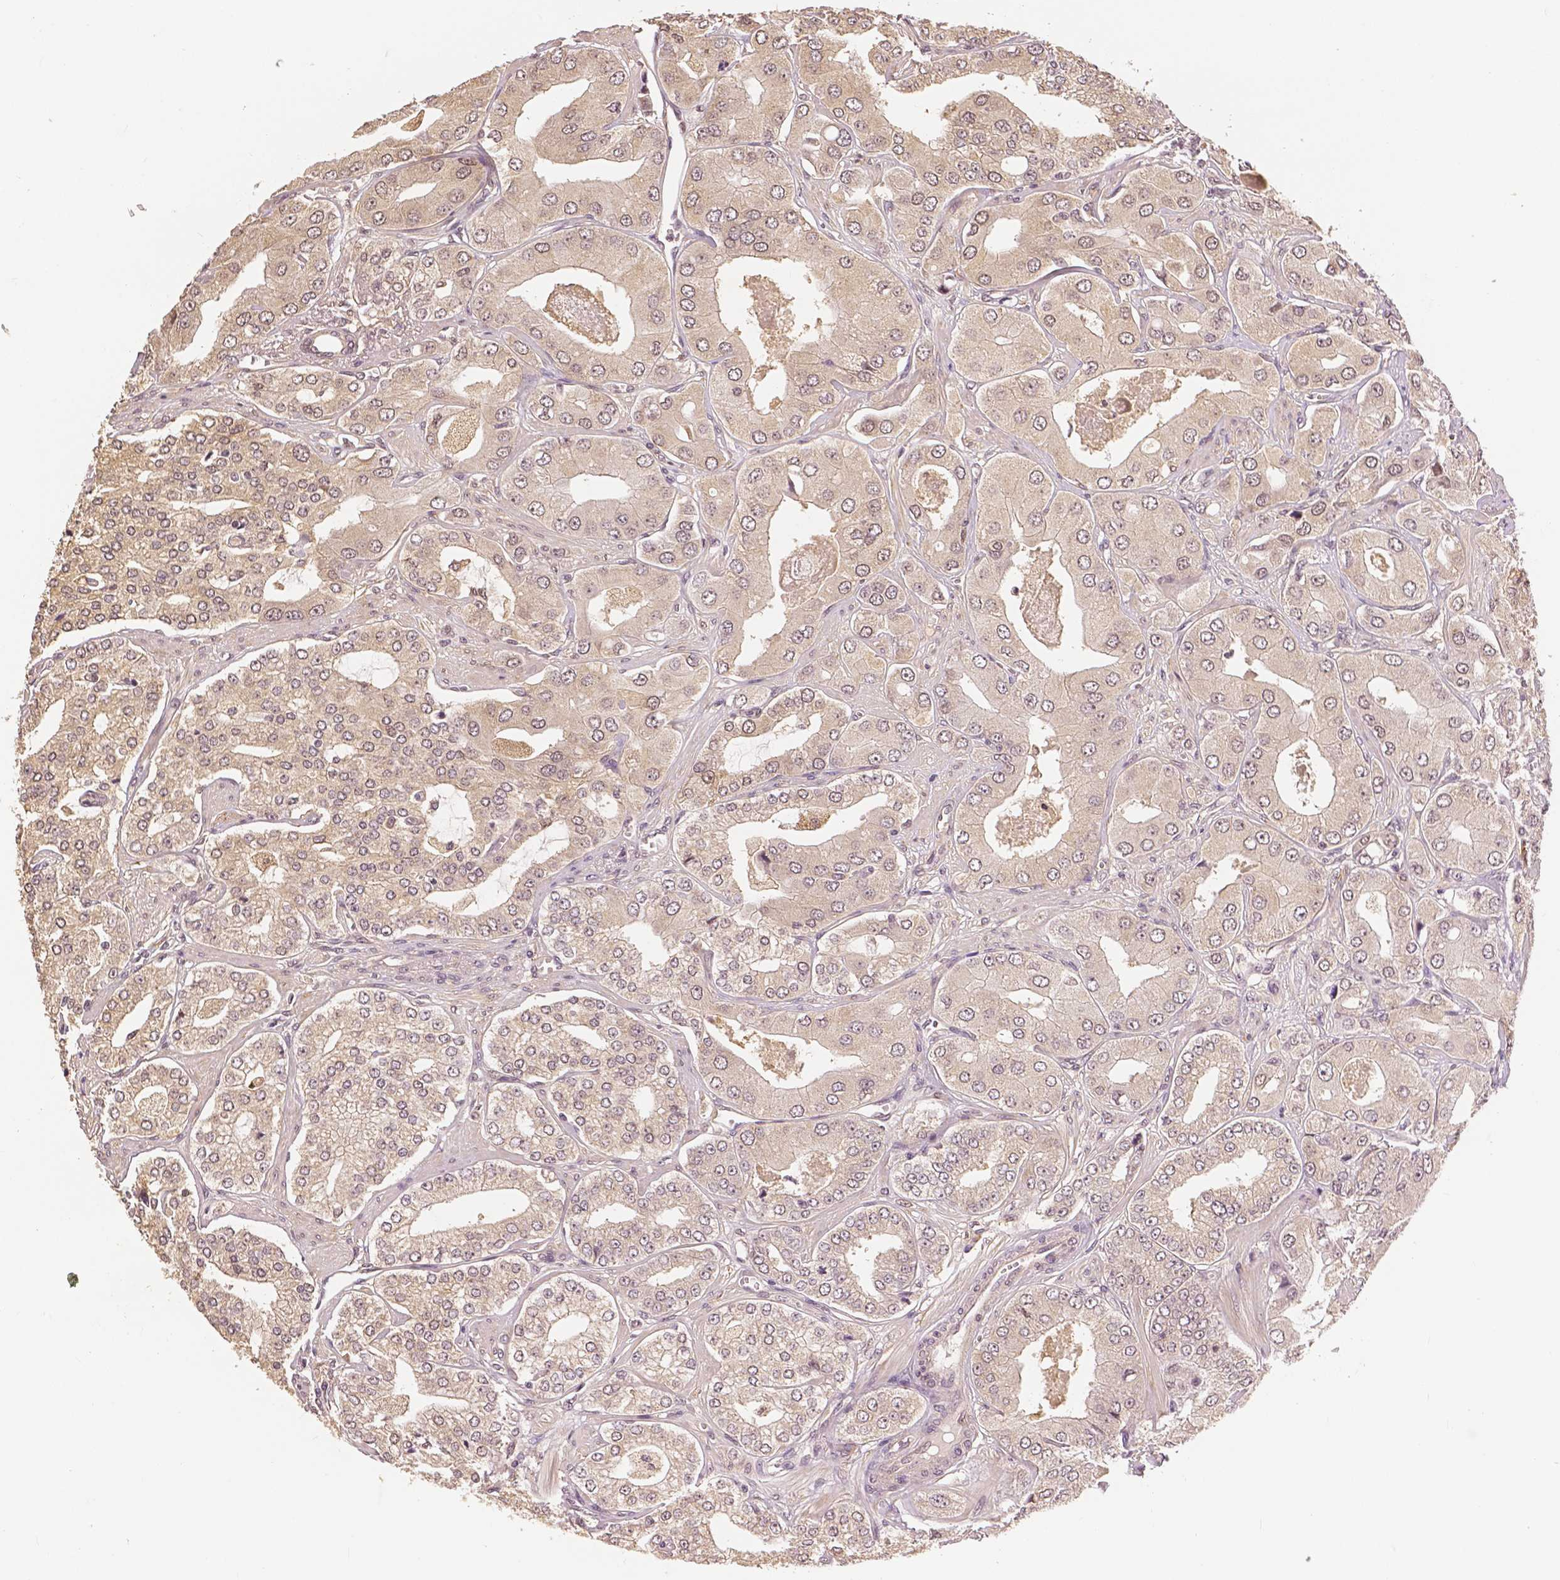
{"staining": {"intensity": "weak", "quantity": ">75%", "location": "cytoplasmic/membranous,nuclear"}, "tissue": "prostate cancer", "cell_type": "Tumor cells", "image_type": "cancer", "snomed": [{"axis": "morphology", "description": "Adenocarcinoma, Low grade"}, {"axis": "topography", "description": "Prostate"}], "caption": "Immunohistochemistry (IHC) histopathology image of neoplastic tissue: prostate cancer stained using immunohistochemistry (IHC) exhibits low levels of weak protein expression localized specifically in the cytoplasmic/membranous and nuclear of tumor cells, appearing as a cytoplasmic/membranous and nuclear brown color.", "gene": "MAP1LC3B", "patient": {"sex": "male", "age": 60}}